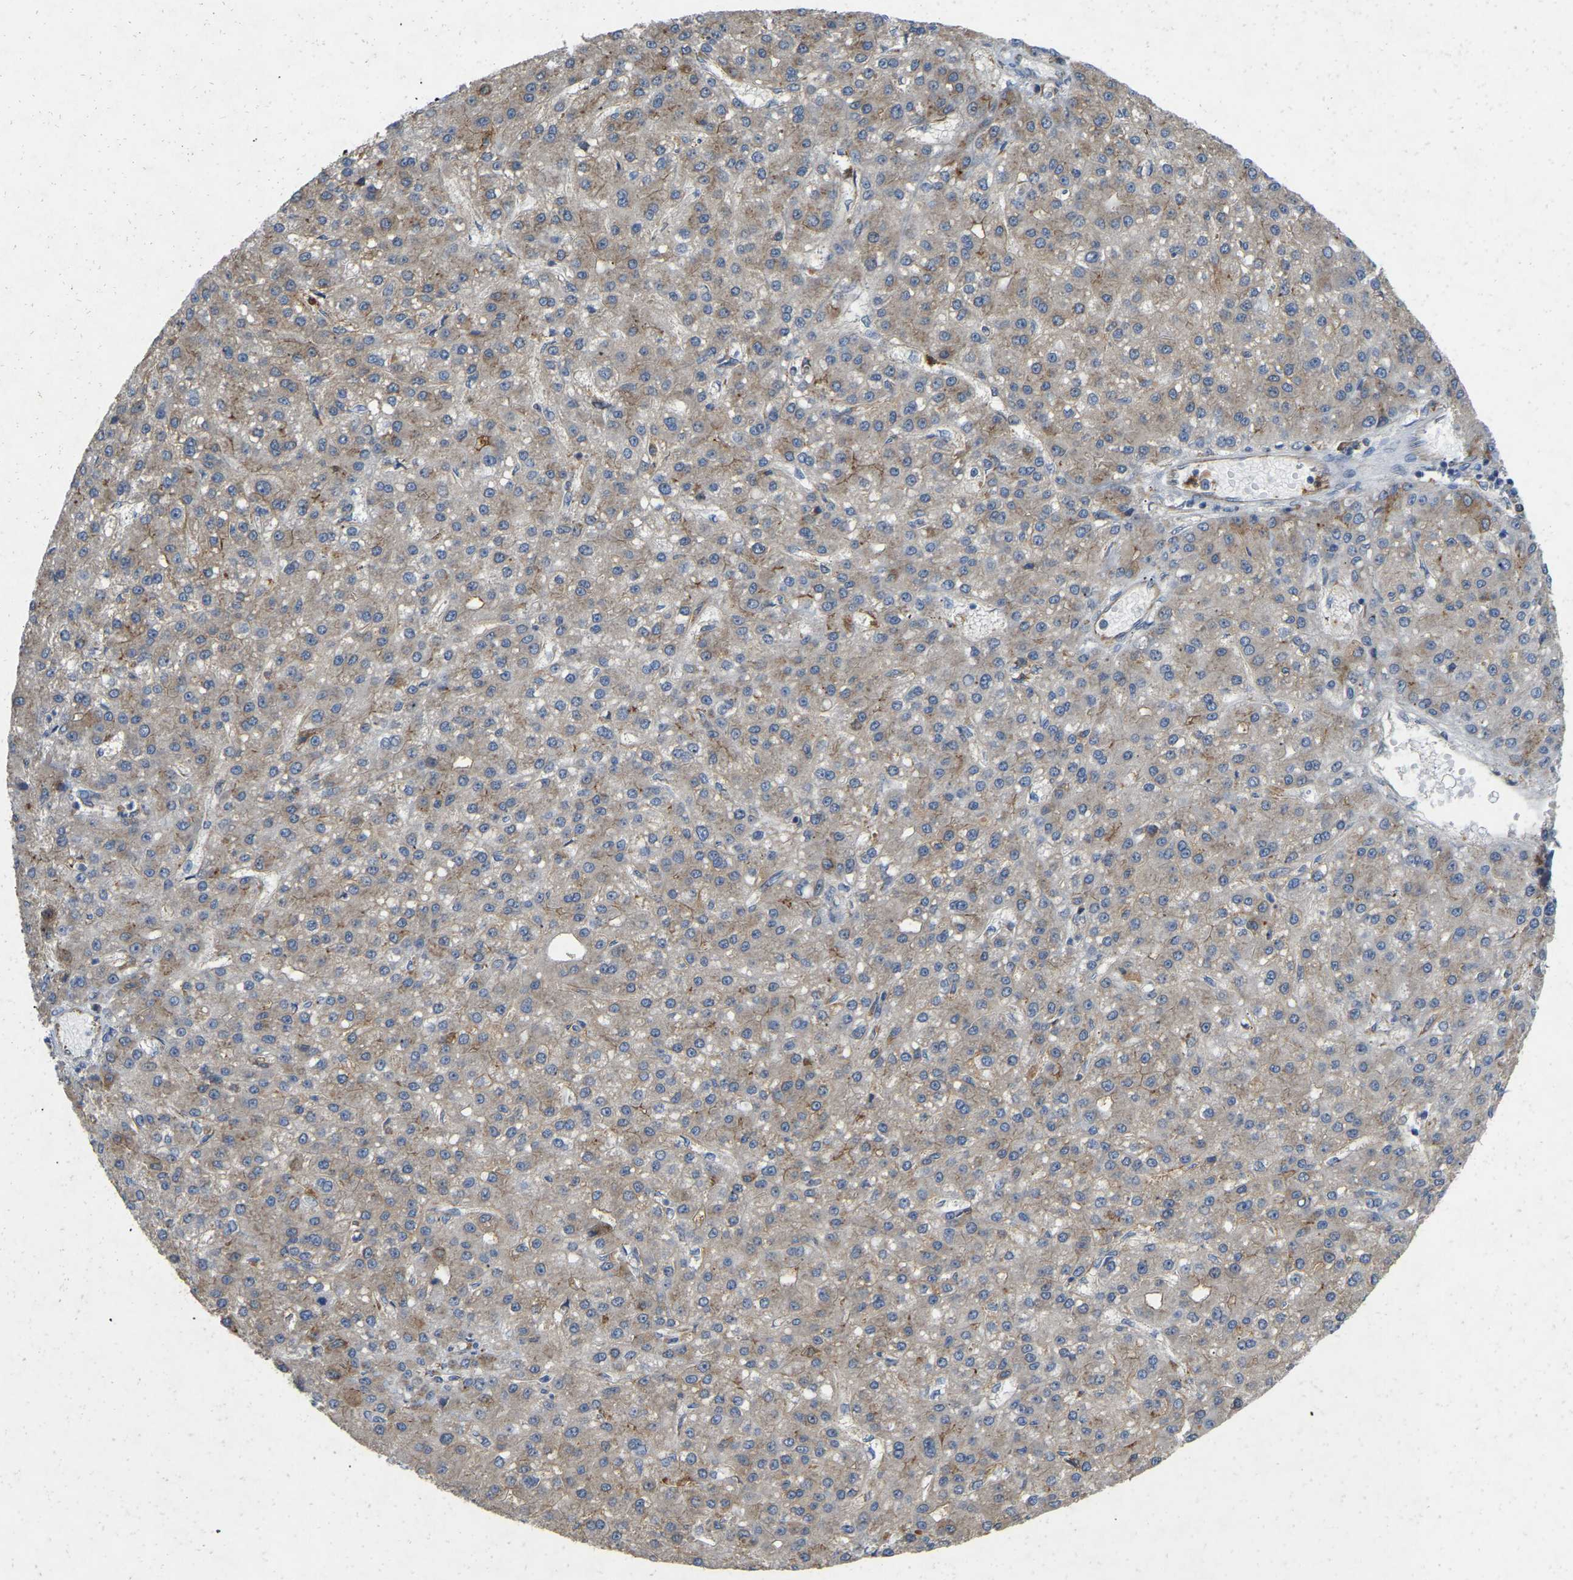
{"staining": {"intensity": "weak", "quantity": "25%-75%", "location": "cytoplasmic/membranous"}, "tissue": "liver cancer", "cell_type": "Tumor cells", "image_type": "cancer", "snomed": [{"axis": "morphology", "description": "Carcinoma, Hepatocellular, NOS"}, {"axis": "topography", "description": "Liver"}], "caption": "A high-resolution histopathology image shows immunohistochemistry staining of liver cancer, which reveals weak cytoplasmic/membranous staining in about 25%-75% of tumor cells. Nuclei are stained in blue.", "gene": "RHEB", "patient": {"sex": "male", "age": 67}}